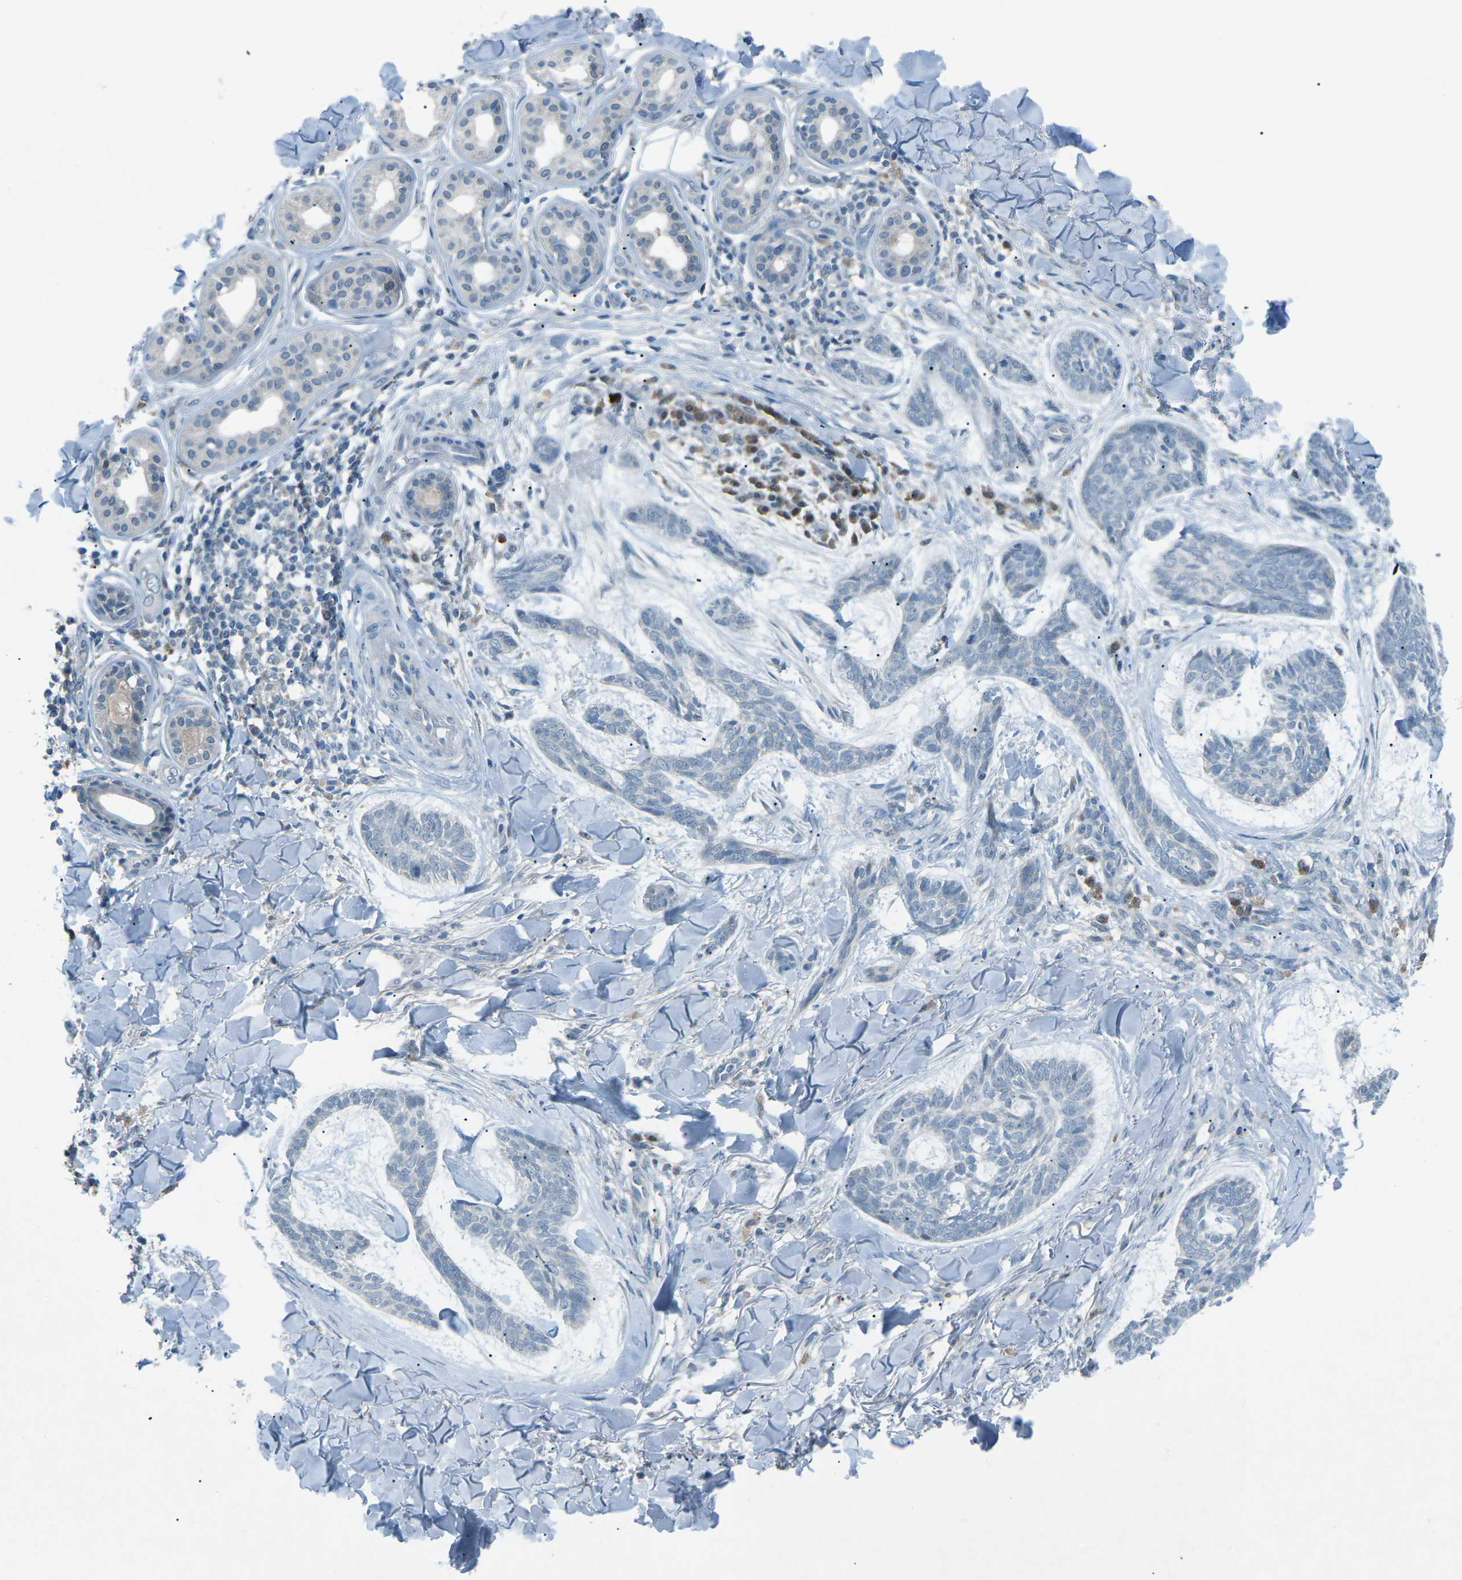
{"staining": {"intensity": "negative", "quantity": "none", "location": "none"}, "tissue": "skin cancer", "cell_type": "Tumor cells", "image_type": "cancer", "snomed": [{"axis": "morphology", "description": "Basal cell carcinoma"}, {"axis": "topography", "description": "Skin"}], "caption": "IHC image of neoplastic tissue: skin basal cell carcinoma stained with DAB (3,3'-diaminobenzidine) displays no significant protein staining in tumor cells. (IHC, brightfield microscopy, high magnification).", "gene": "PRKCA", "patient": {"sex": "male", "age": 43}}